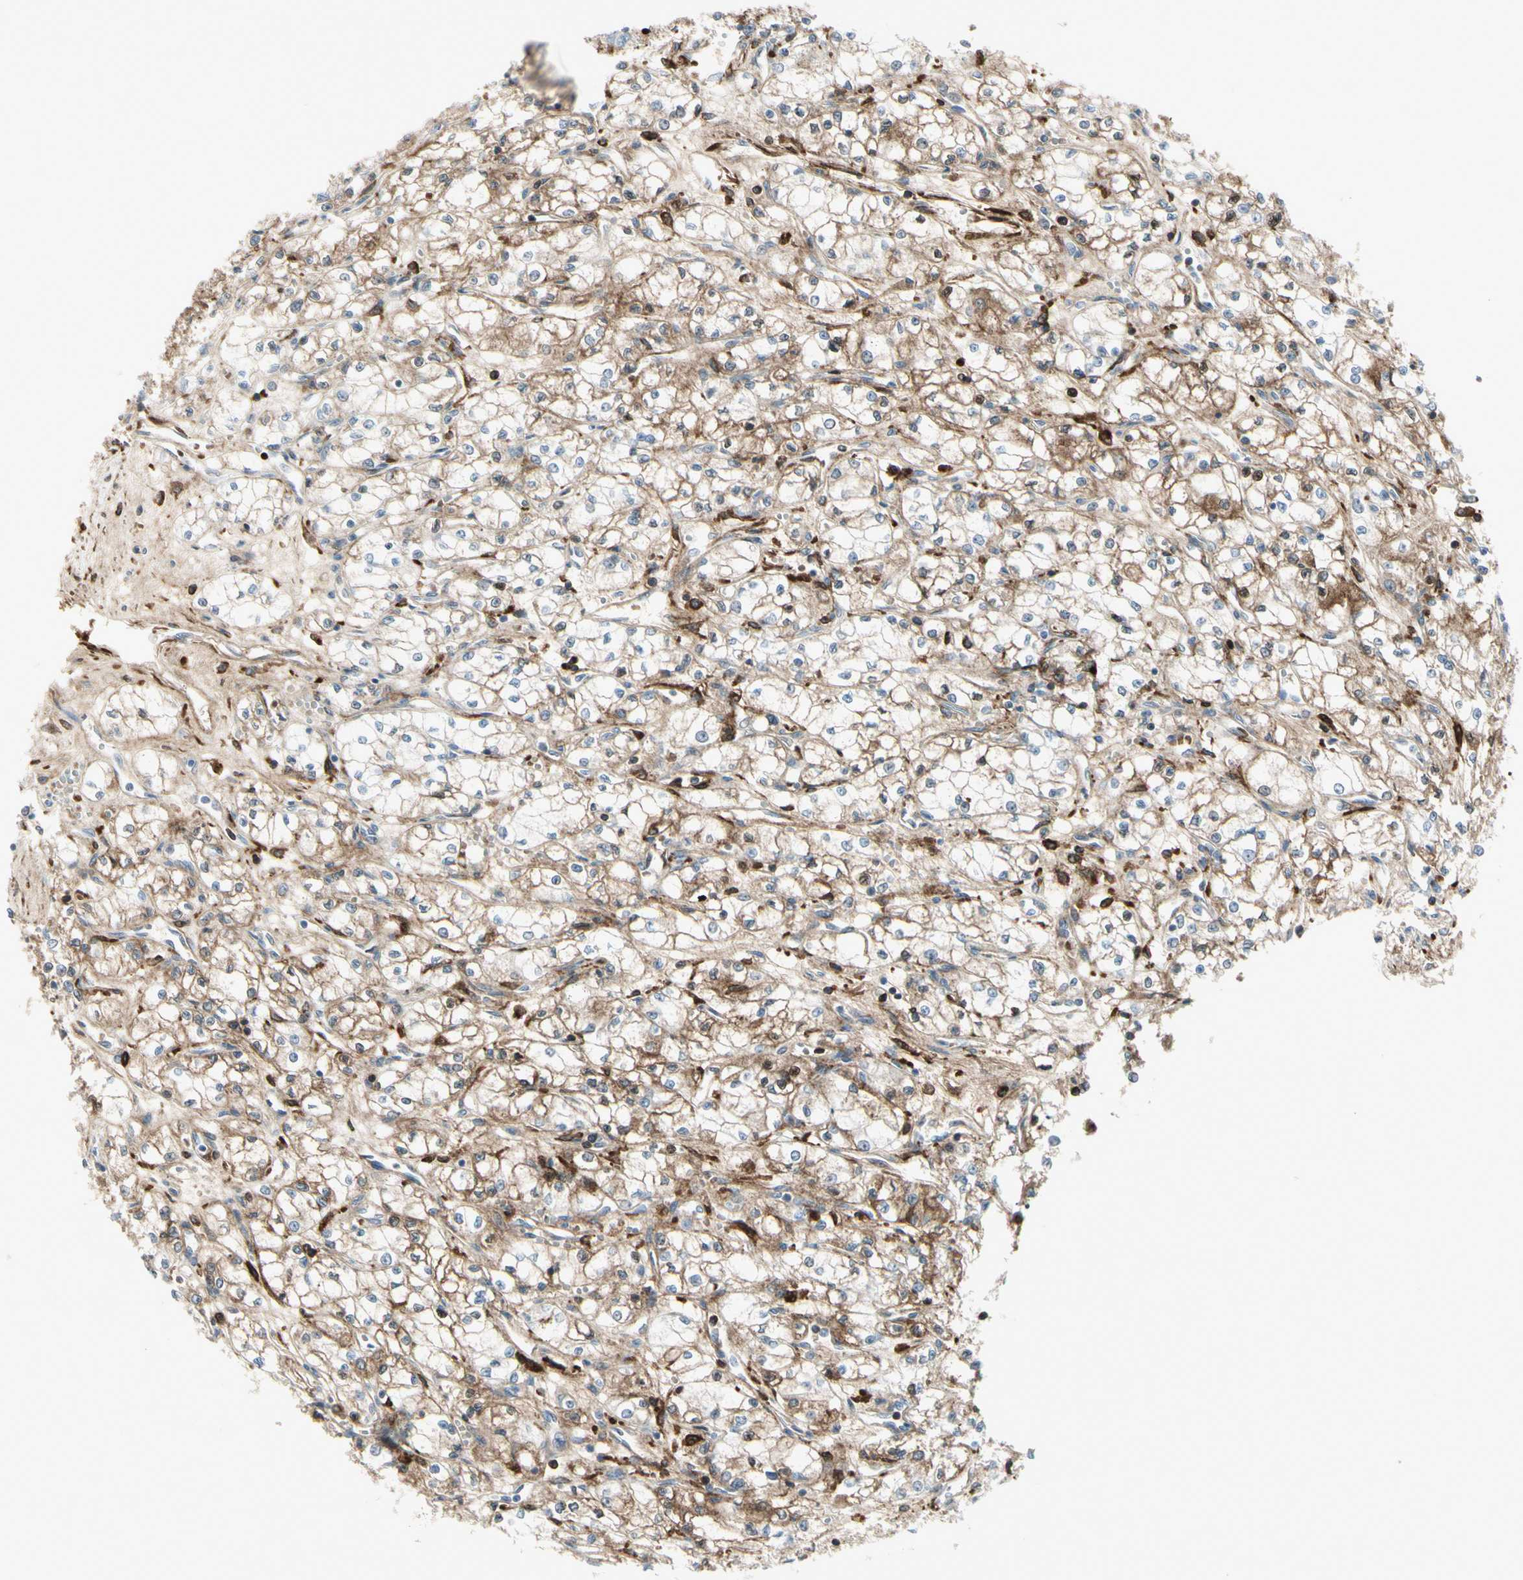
{"staining": {"intensity": "weak", "quantity": "<25%", "location": "cytoplasmic/membranous"}, "tissue": "renal cancer", "cell_type": "Tumor cells", "image_type": "cancer", "snomed": [{"axis": "morphology", "description": "Normal tissue, NOS"}, {"axis": "morphology", "description": "Adenocarcinoma, NOS"}, {"axis": "topography", "description": "Kidney"}], "caption": "Immunohistochemistry (IHC) of human renal cancer reveals no positivity in tumor cells. The staining is performed using DAB brown chromogen with nuclei counter-stained in using hematoxylin.", "gene": "IGHG1", "patient": {"sex": "male", "age": 59}}